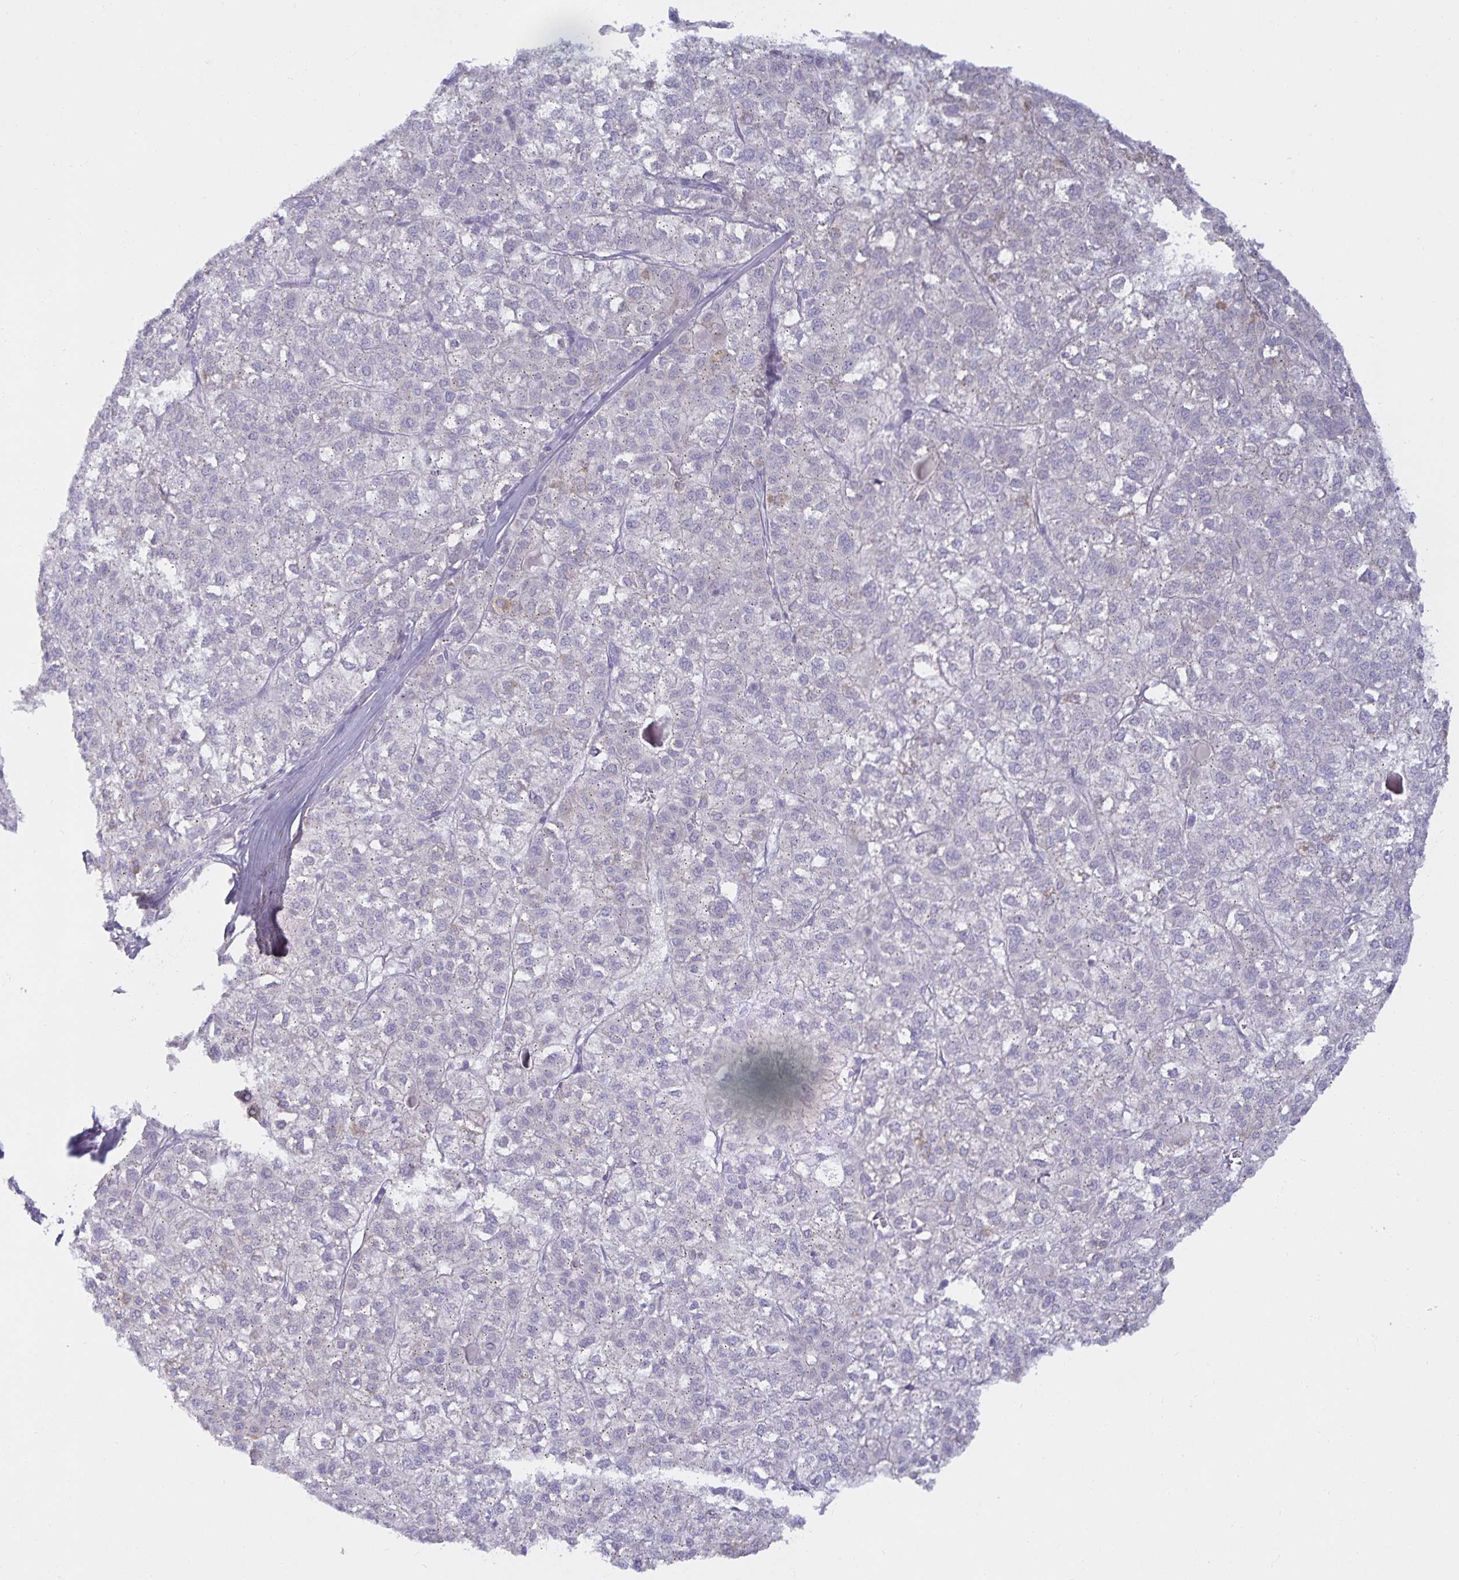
{"staining": {"intensity": "negative", "quantity": "none", "location": "none"}, "tissue": "liver cancer", "cell_type": "Tumor cells", "image_type": "cancer", "snomed": [{"axis": "morphology", "description": "Carcinoma, Hepatocellular, NOS"}, {"axis": "topography", "description": "Liver"}], "caption": "High magnification brightfield microscopy of liver cancer stained with DAB (brown) and counterstained with hematoxylin (blue): tumor cells show no significant expression.", "gene": "MON2", "patient": {"sex": "female", "age": 43}}